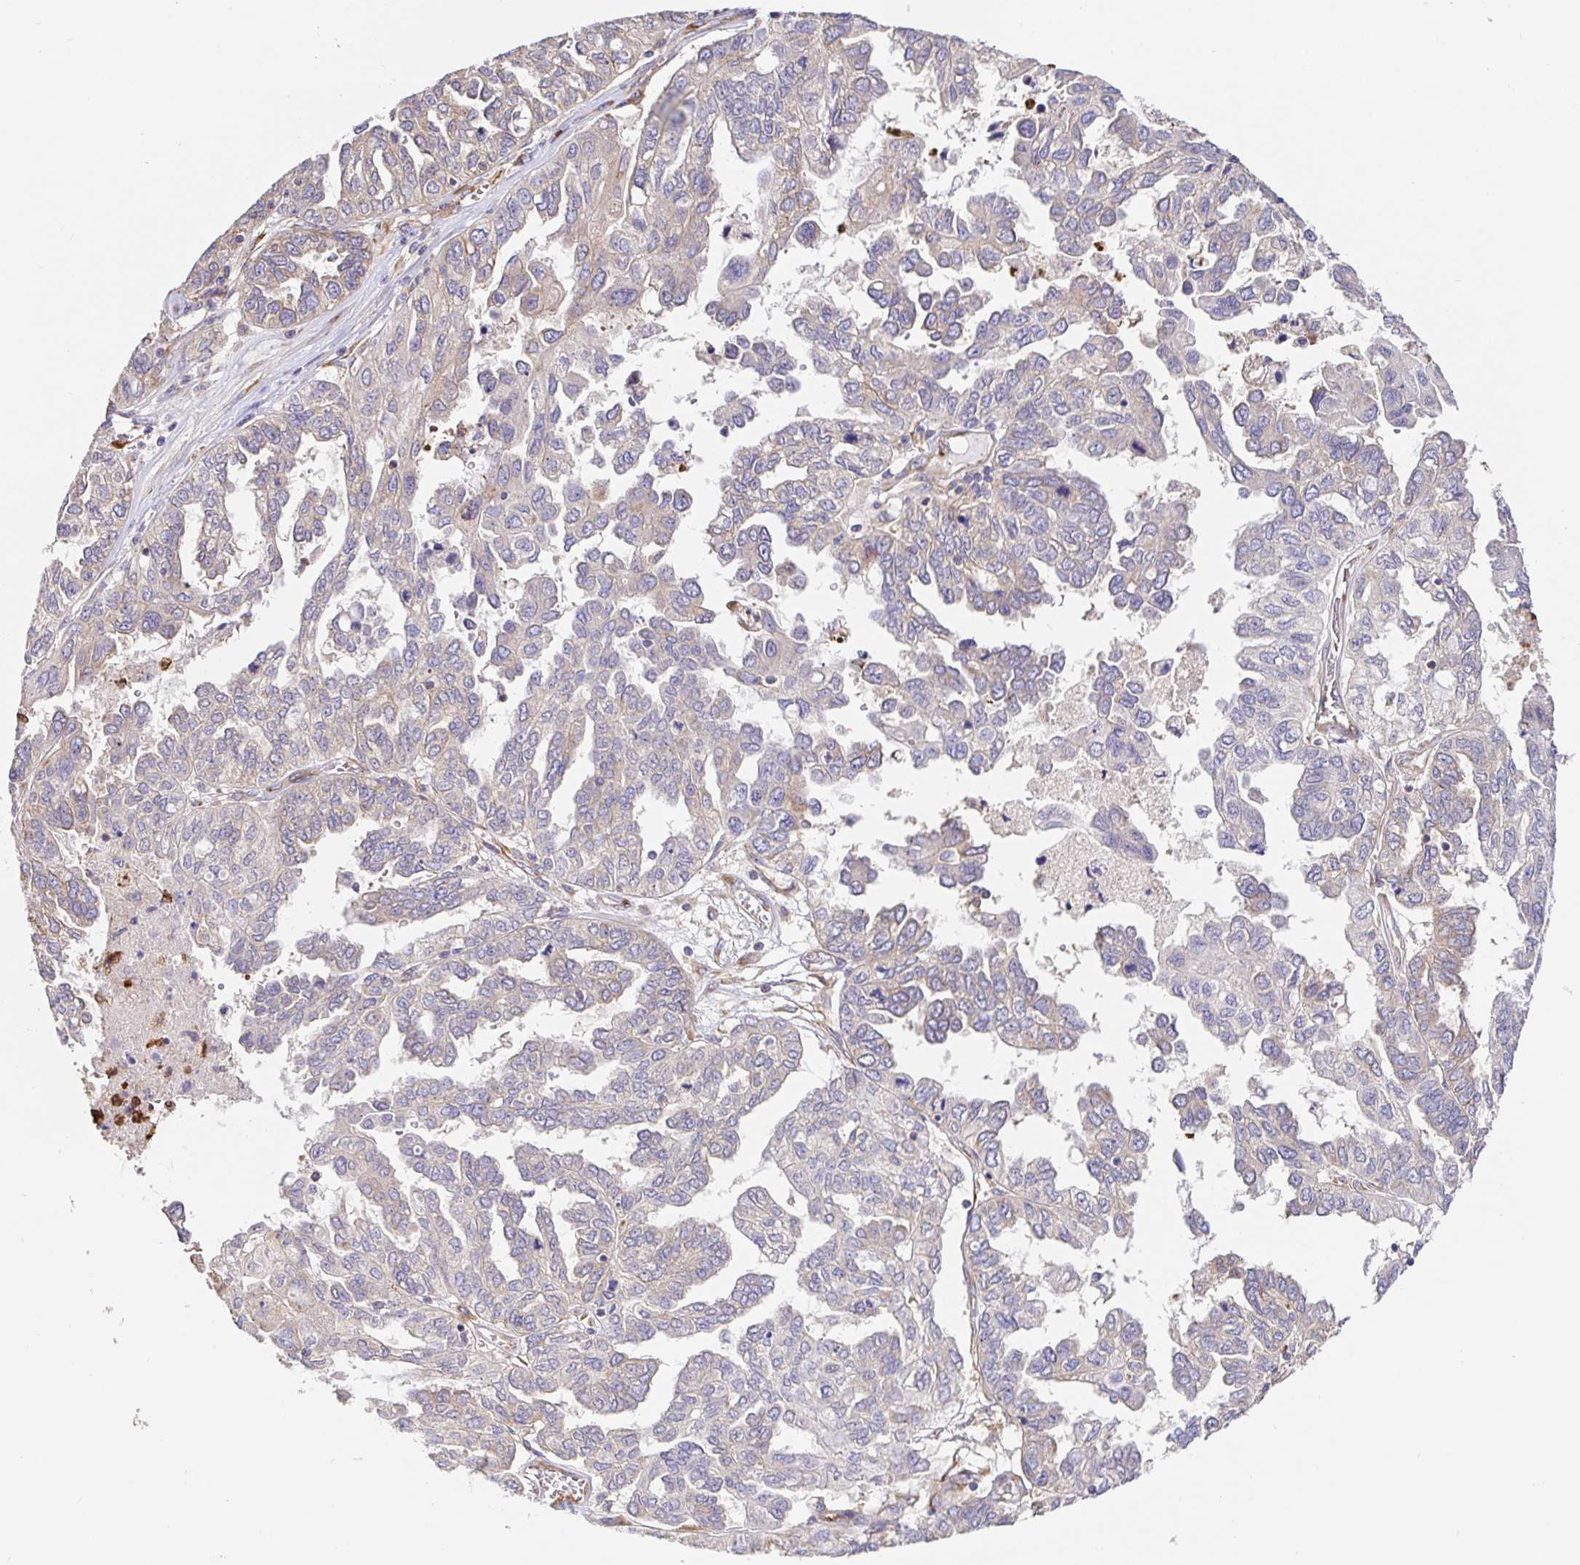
{"staining": {"intensity": "negative", "quantity": "none", "location": "none"}, "tissue": "ovarian cancer", "cell_type": "Tumor cells", "image_type": "cancer", "snomed": [{"axis": "morphology", "description": "Cystadenocarcinoma, serous, NOS"}, {"axis": "topography", "description": "Ovary"}], "caption": "The immunohistochemistry (IHC) micrograph has no significant staining in tumor cells of ovarian cancer tissue.", "gene": "PDPK1", "patient": {"sex": "female", "age": 53}}